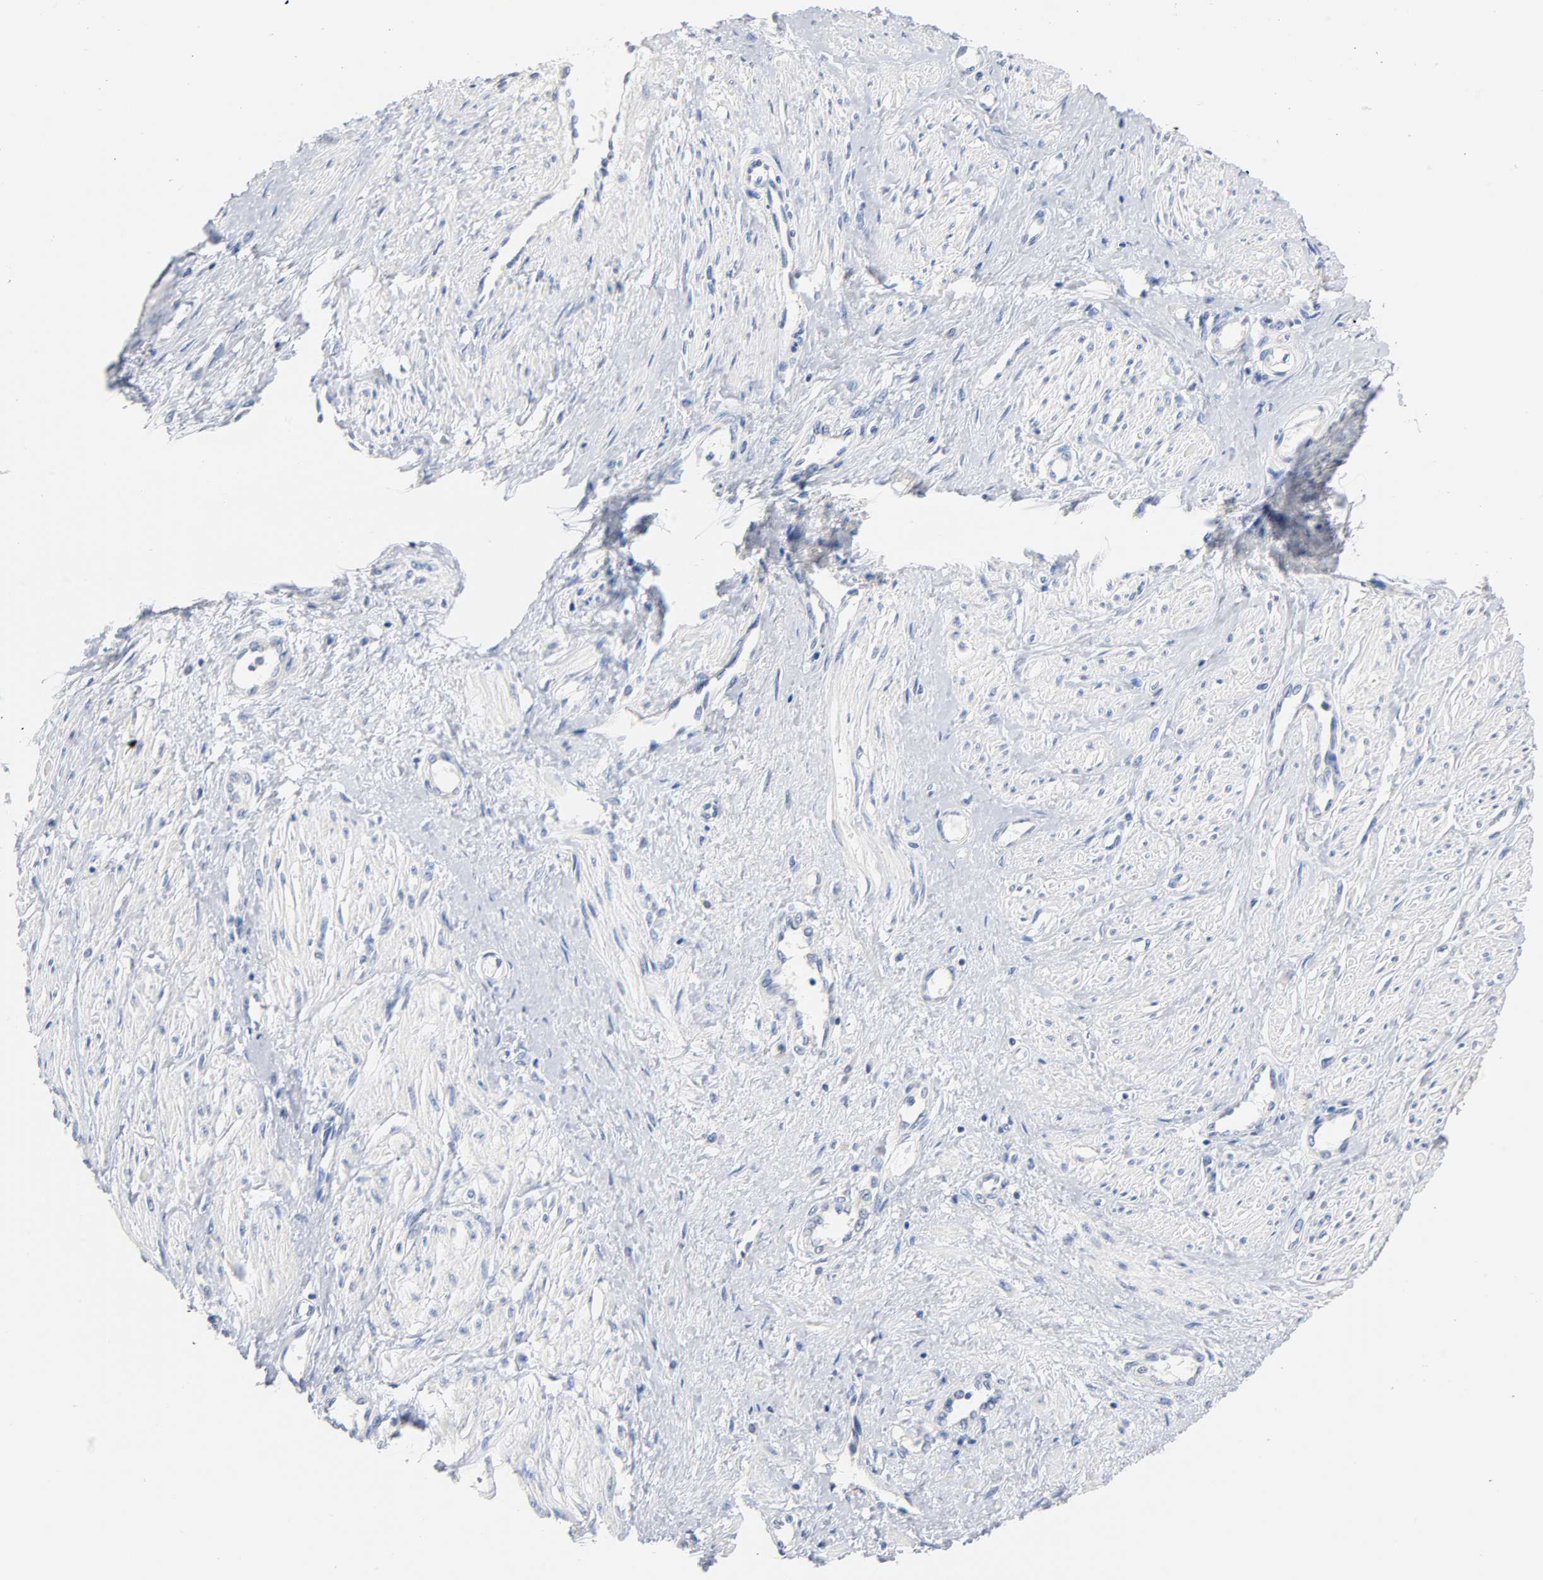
{"staining": {"intensity": "negative", "quantity": "none", "location": "none"}, "tissue": "smooth muscle", "cell_type": "Smooth muscle cells", "image_type": "normal", "snomed": [{"axis": "morphology", "description": "Normal tissue, NOS"}, {"axis": "topography", "description": "Smooth muscle"}, {"axis": "topography", "description": "Uterus"}], "caption": "A photomicrograph of human smooth muscle is negative for staining in smooth muscle cells. (DAB (3,3'-diaminobenzidine) immunohistochemistry, high magnification).", "gene": "MALT1", "patient": {"sex": "female", "age": 39}}